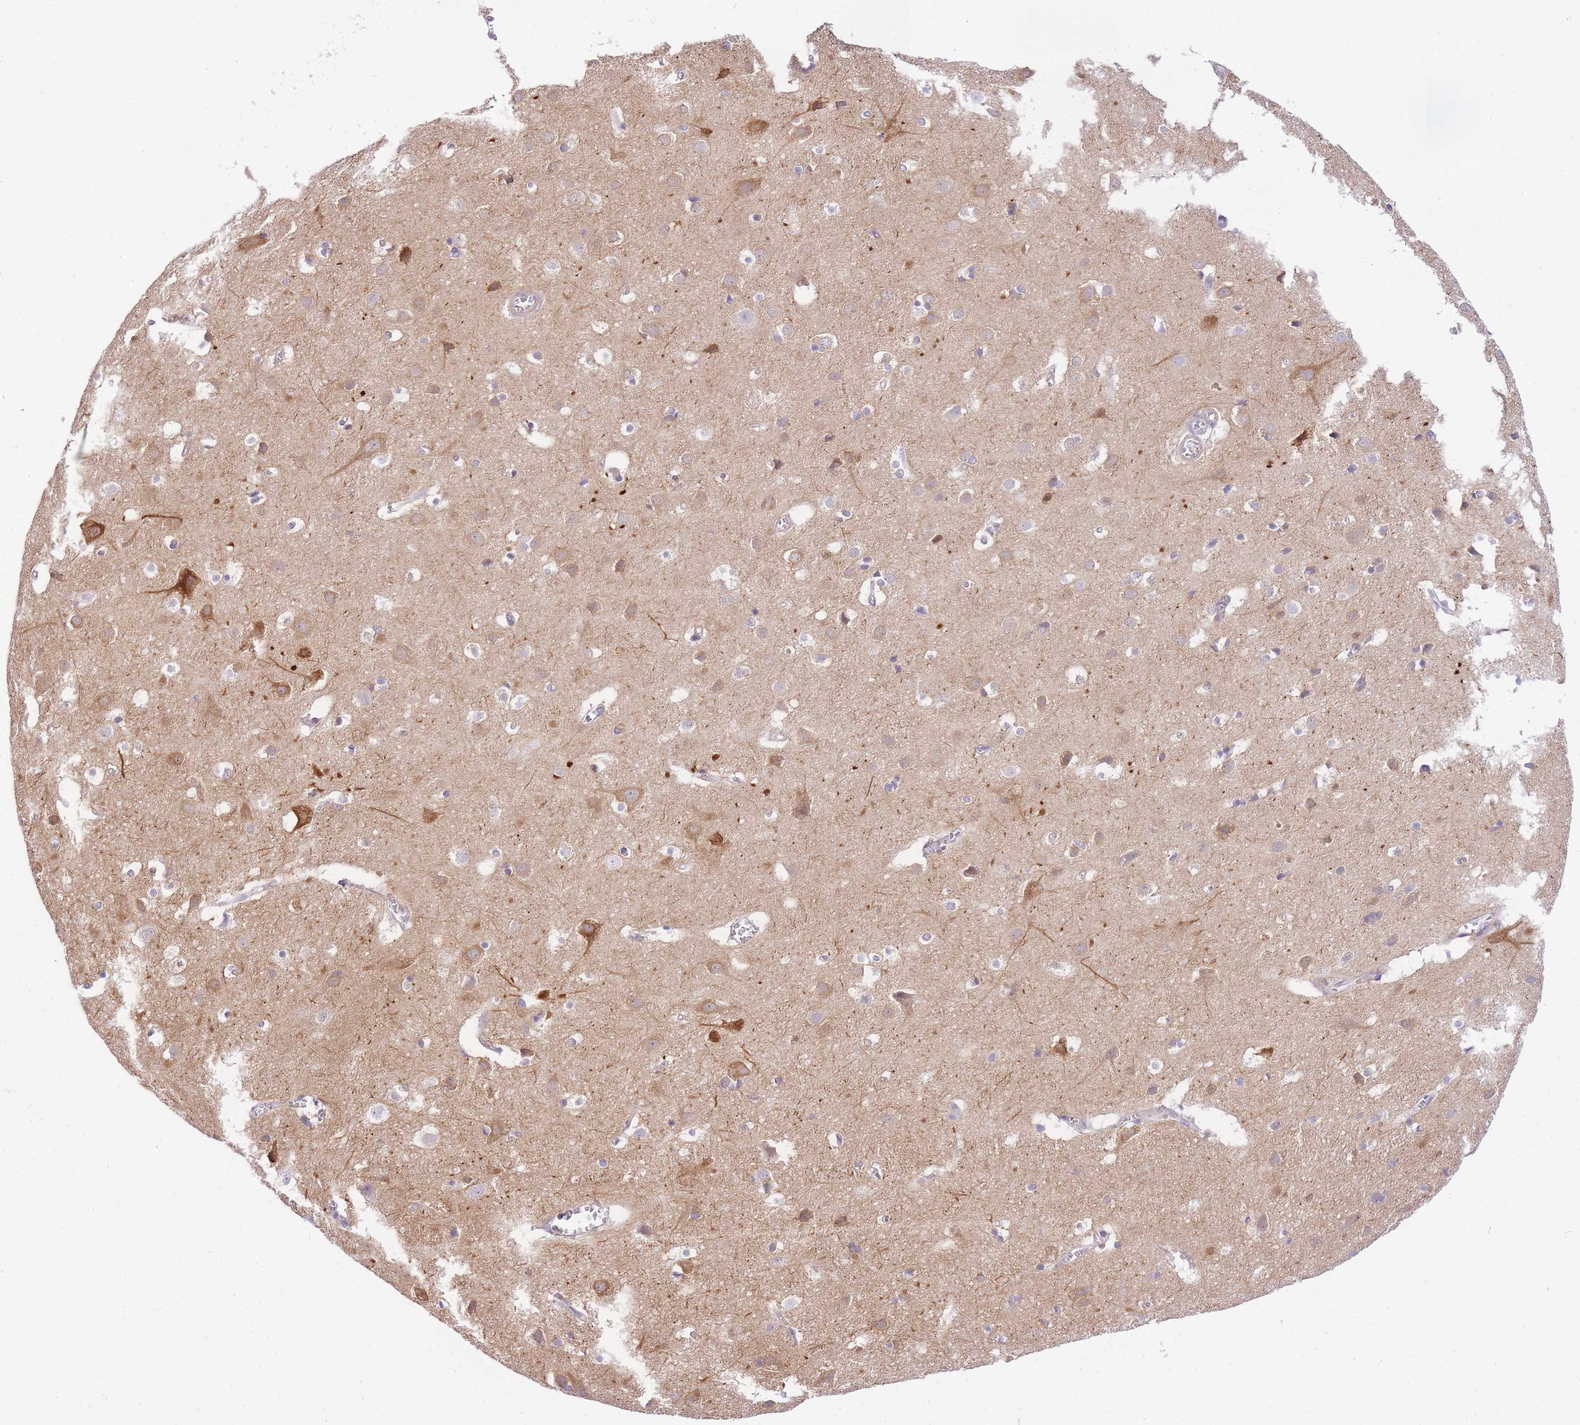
{"staining": {"intensity": "negative", "quantity": "none", "location": "none"}, "tissue": "cerebral cortex", "cell_type": "Endothelial cells", "image_type": "normal", "snomed": [{"axis": "morphology", "description": "Normal tissue, NOS"}, {"axis": "topography", "description": "Cerebral cortex"}], "caption": "Immunohistochemistry (IHC) histopathology image of benign cerebral cortex: human cerebral cortex stained with DAB (3,3'-diaminobenzidine) displays no significant protein positivity in endothelial cells. Nuclei are stained in blue.", "gene": "S100PBP", "patient": {"sex": "male", "age": 54}}